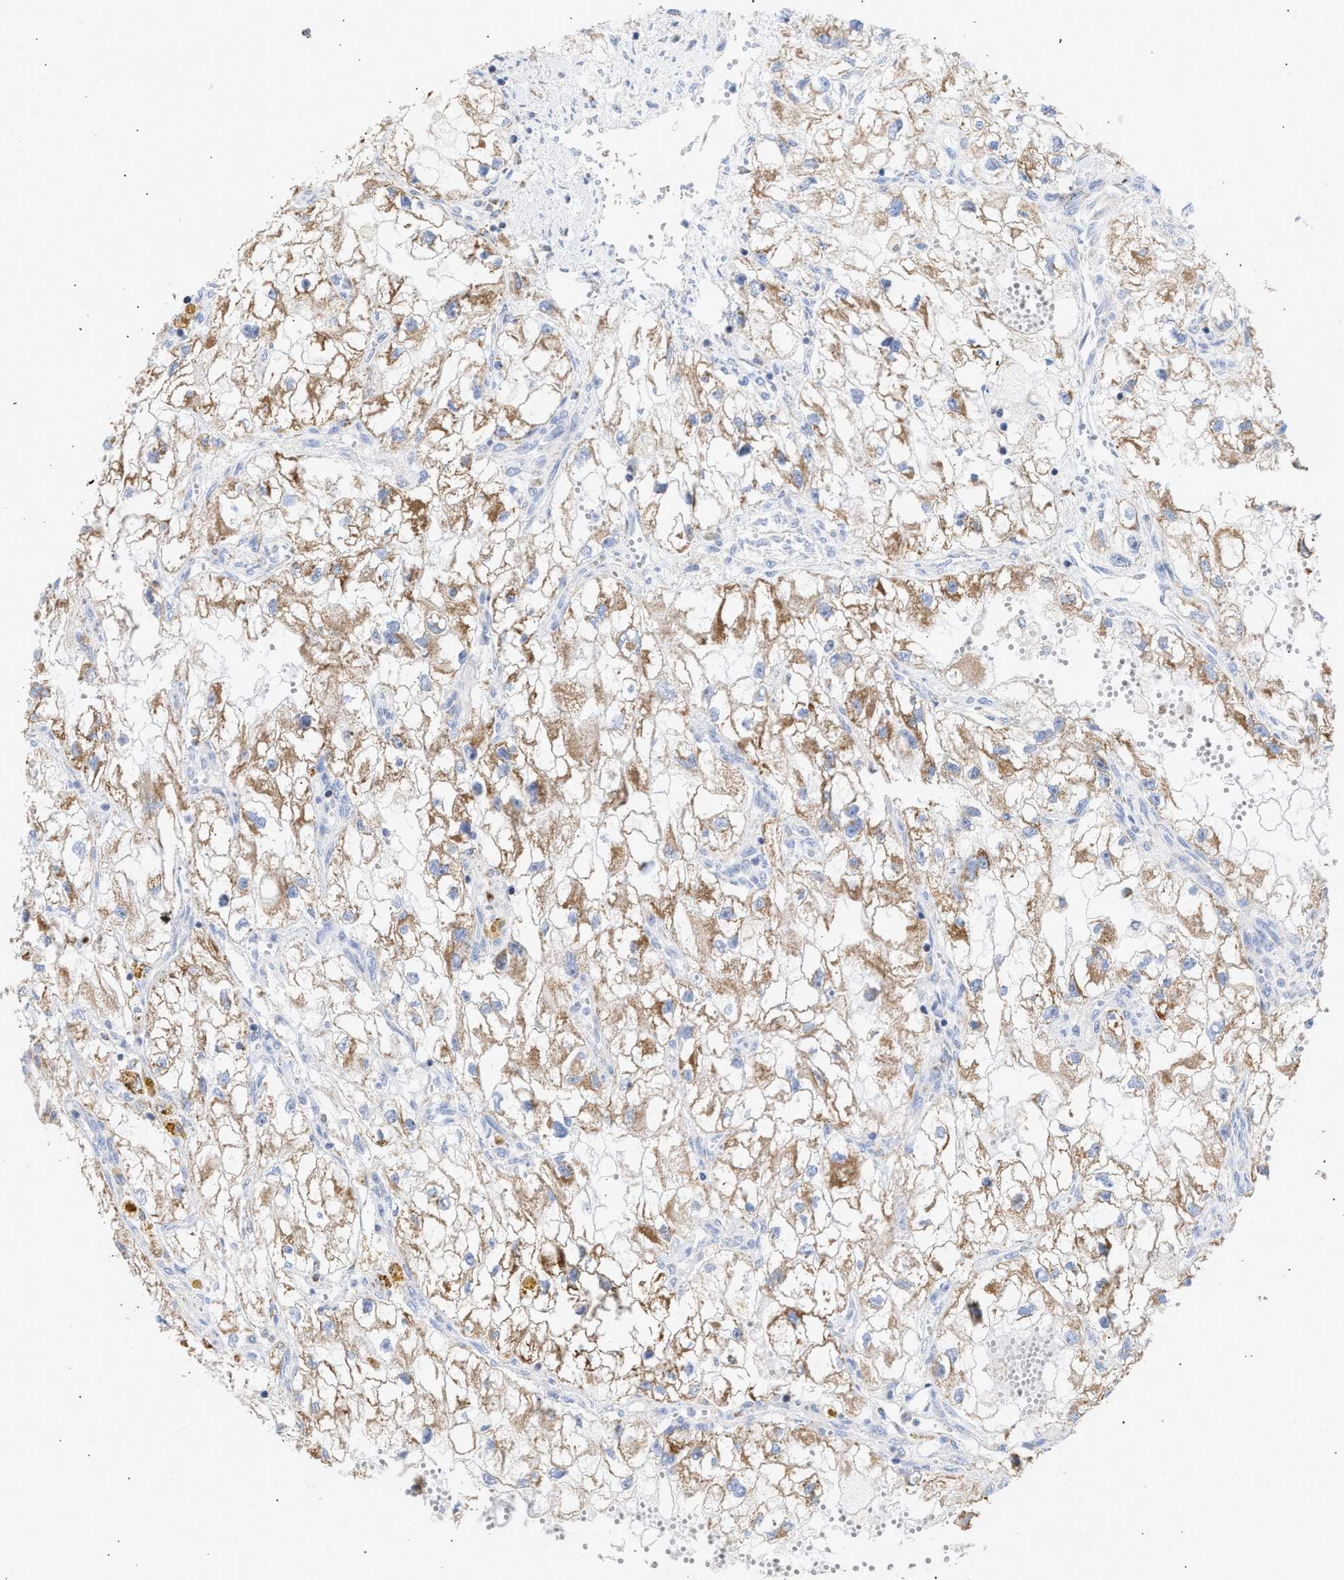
{"staining": {"intensity": "moderate", "quantity": ">75%", "location": "cytoplasmic/membranous"}, "tissue": "renal cancer", "cell_type": "Tumor cells", "image_type": "cancer", "snomed": [{"axis": "morphology", "description": "Adenocarcinoma, NOS"}, {"axis": "topography", "description": "Kidney"}], "caption": "Renal adenocarcinoma stained with immunohistochemistry reveals moderate cytoplasmic/membranous positivity in about >75% of tumor cells.", "gene": "ACOT13", "patient": {"sex": "female", "age": 70}}